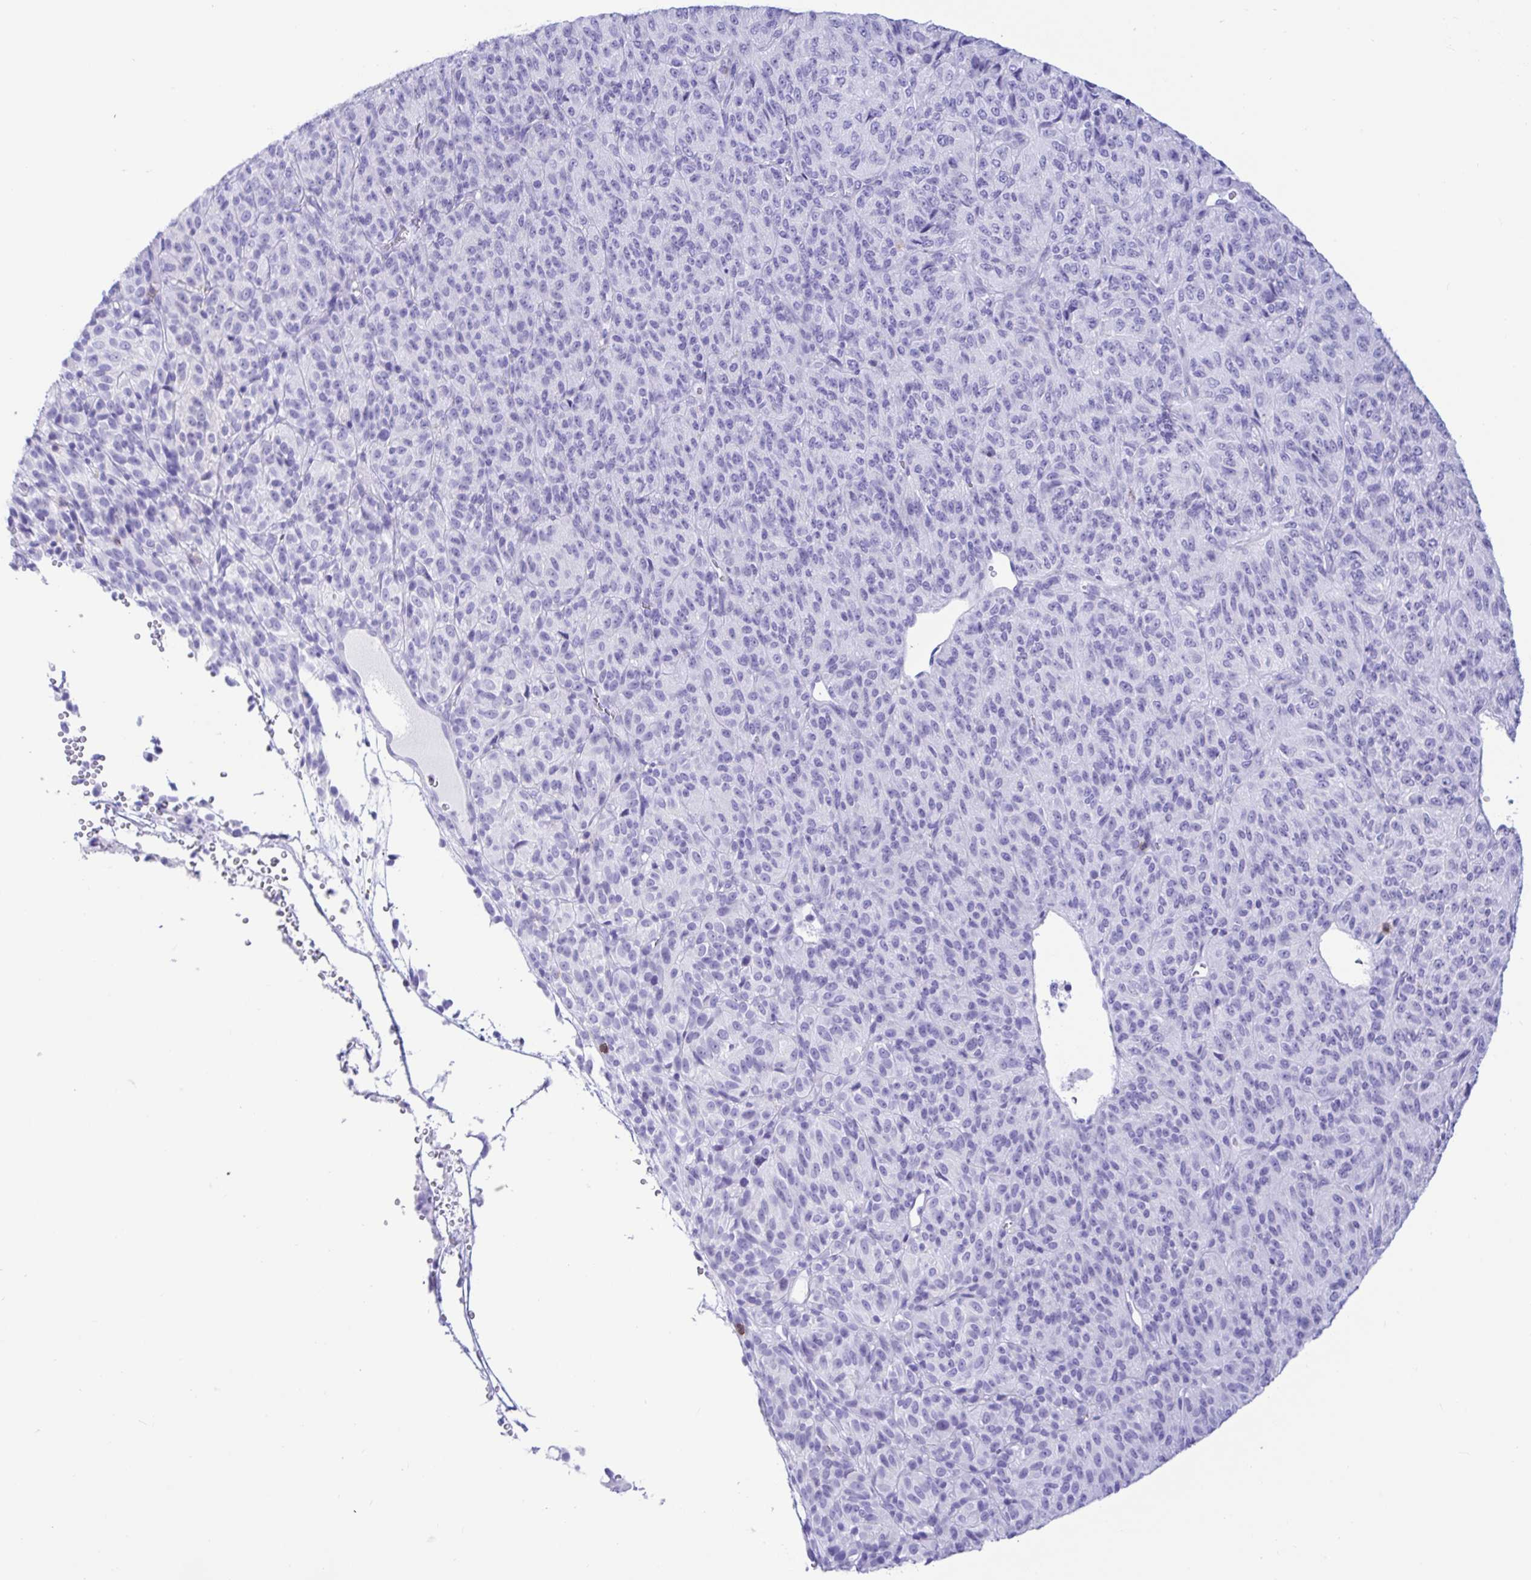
{"staining": {"intensity": "negative", "quantity": "none", "location": "none"}, "tissue": "melanoma", "cell_type": "Tumor cells", "image_type": "cancer", "snomed": [{"axis": "morphology", "description": "Malignant melanoma, Metastatic site"}, {"axis": "topography", "description": "Brain"}], "caption": "A micrograph of human melanoma is negative for staining in tumor cells.", "gene": "CD5", "patient": {"sex": "female", "age": 56}}